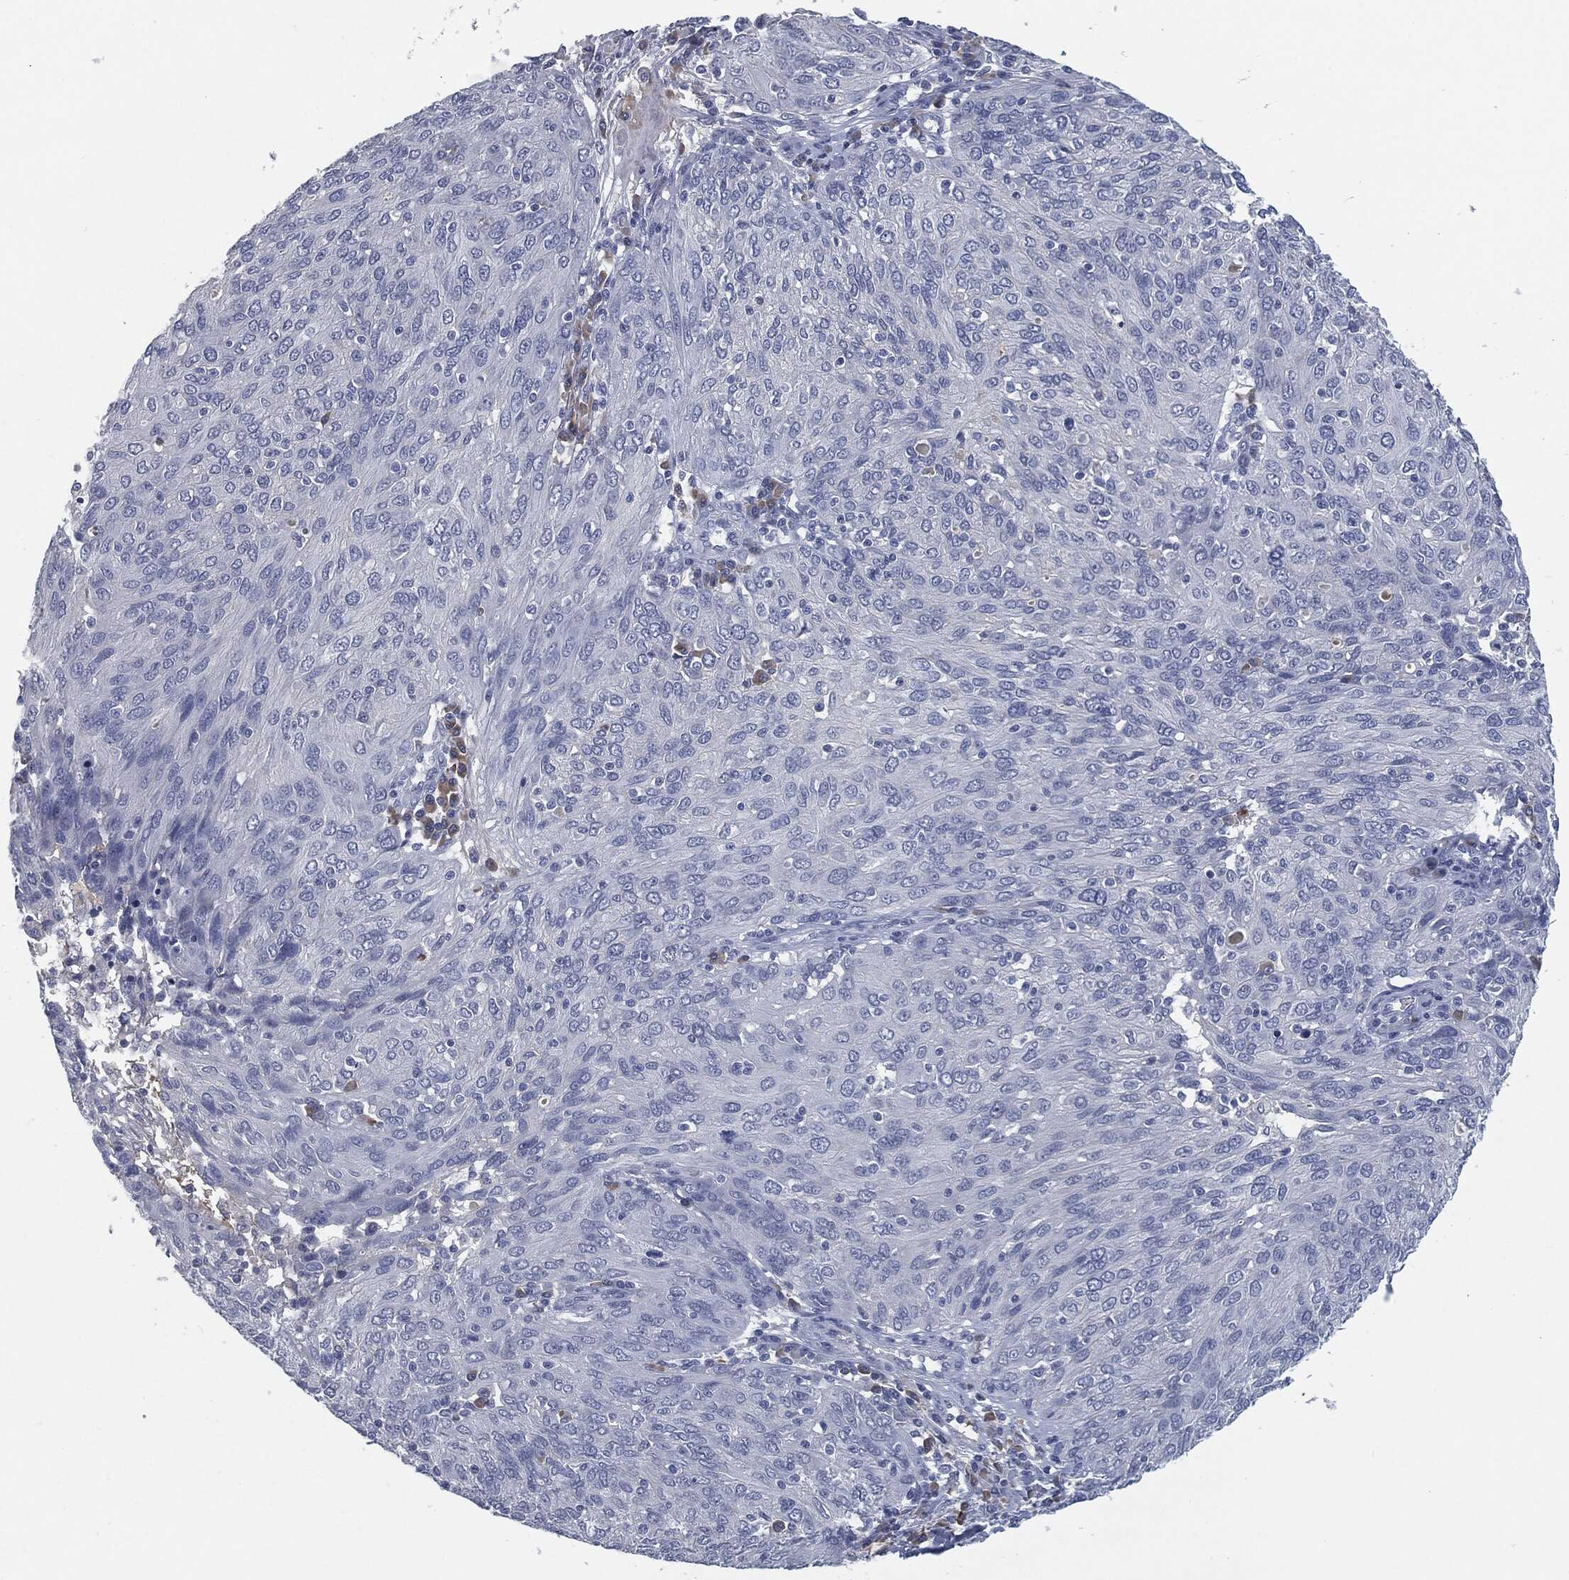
{"staining": {"intensity": "negative", "quantity": "none", "location": "none"}, "tissue": "ovarian cancer", "cell_type": "Tumor cells", "image_type": "cancer", "snomed": [{"axis": "morphology", "description": "Carcinoma, endometroid"}, {"axis": "topography", "description": "Ovary"}], "caption": "The image reveals no significant expression in tumor cells of ovarian endometroid carcinoma.", "gene": "MST1", "patient": {"sex": "female", "age": 50}}